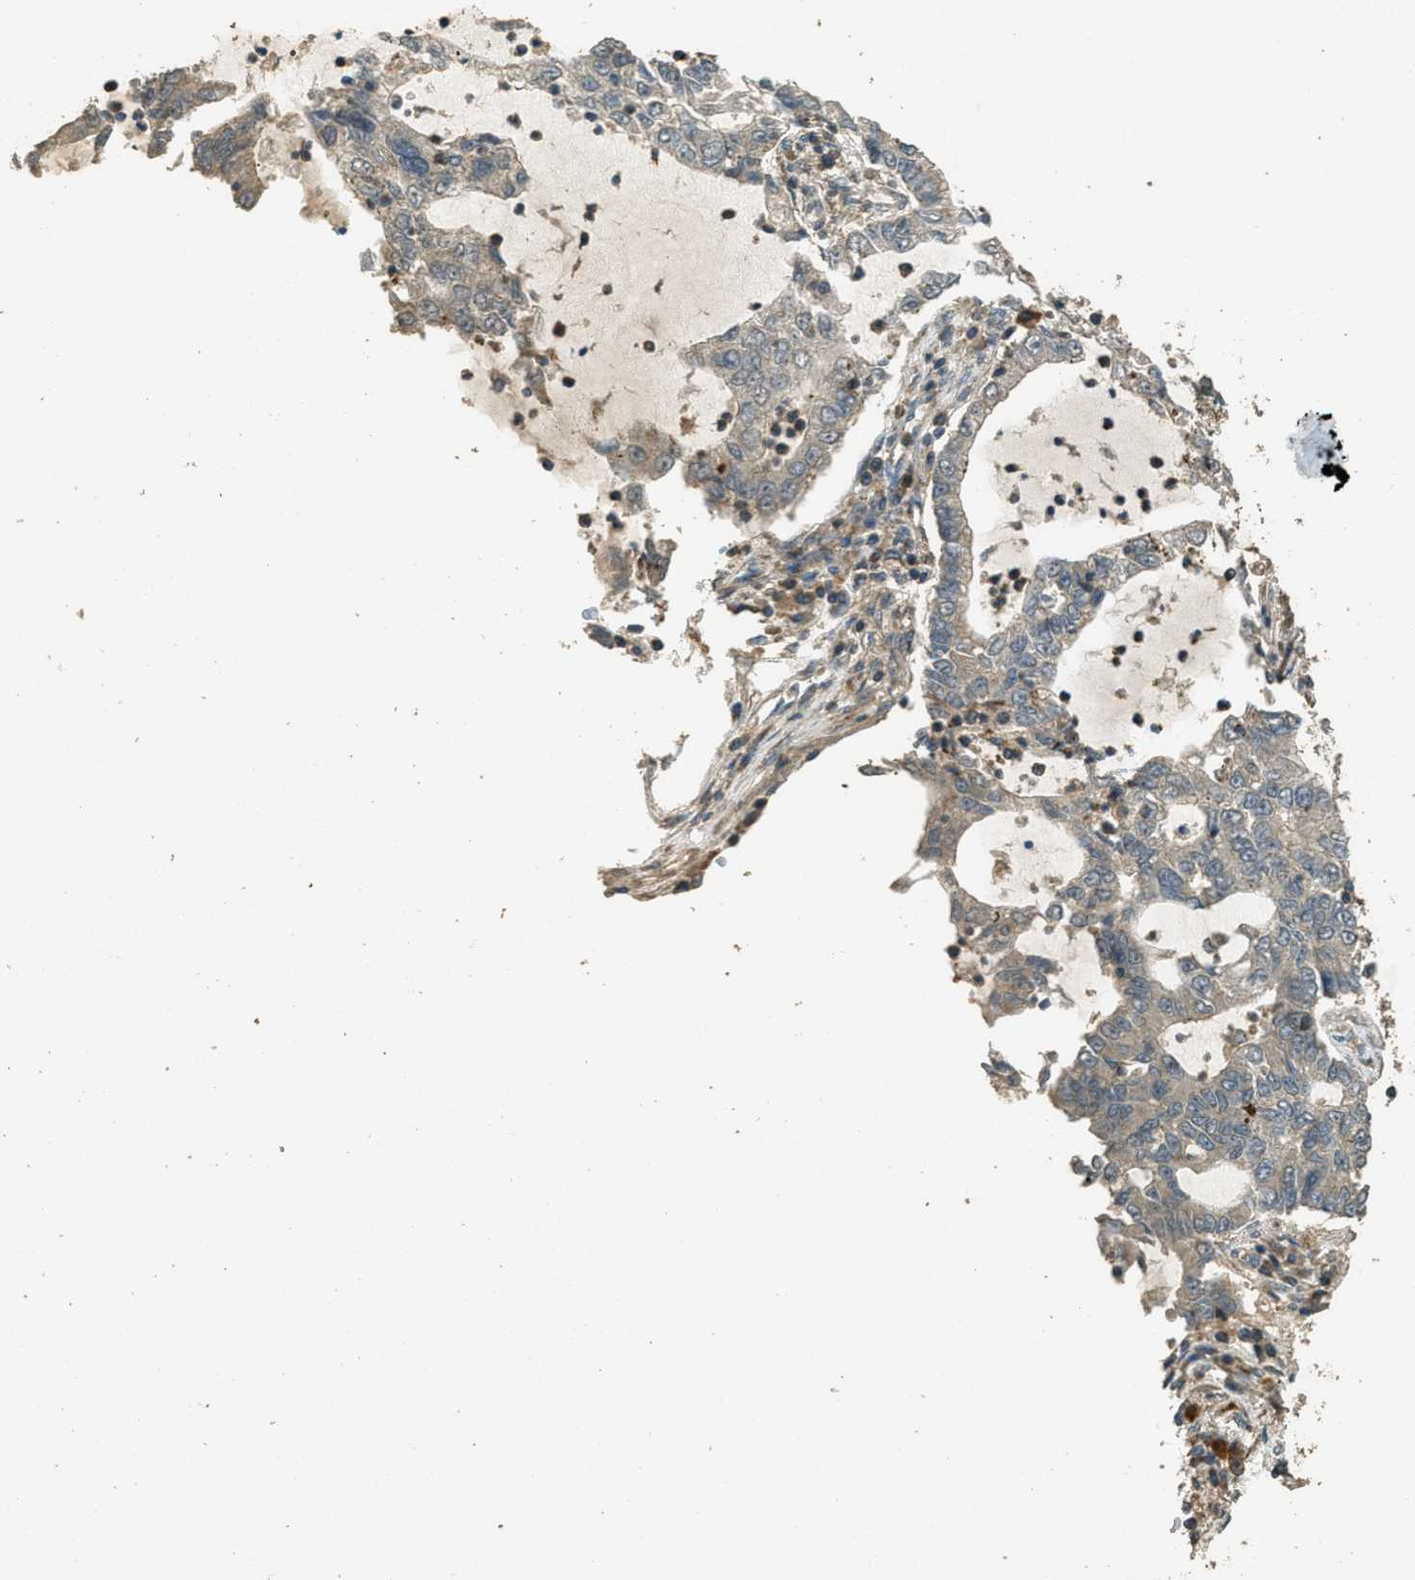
{"staining": {"intensity": "weak", "quantity": "<25%", "location": "cytoplasmic/membranous"}, "tissue": "lung cancer", "cell_type": "Tumor cells", "image_type": "cancer", "snomed": [{"axis": "morphology", "description": "Adenocarcinoma, NOS"}, {"axis": "topography", "description": "Lung"}], "caption": "The photomicrograph displays no significant staining in tumor cells of lung cancer. (Immunohistochemistry (ihc), brightfield microscopy, high magnification).", "gene": "PPP6R3", "patient": {"sex": "female", "age": 51}}